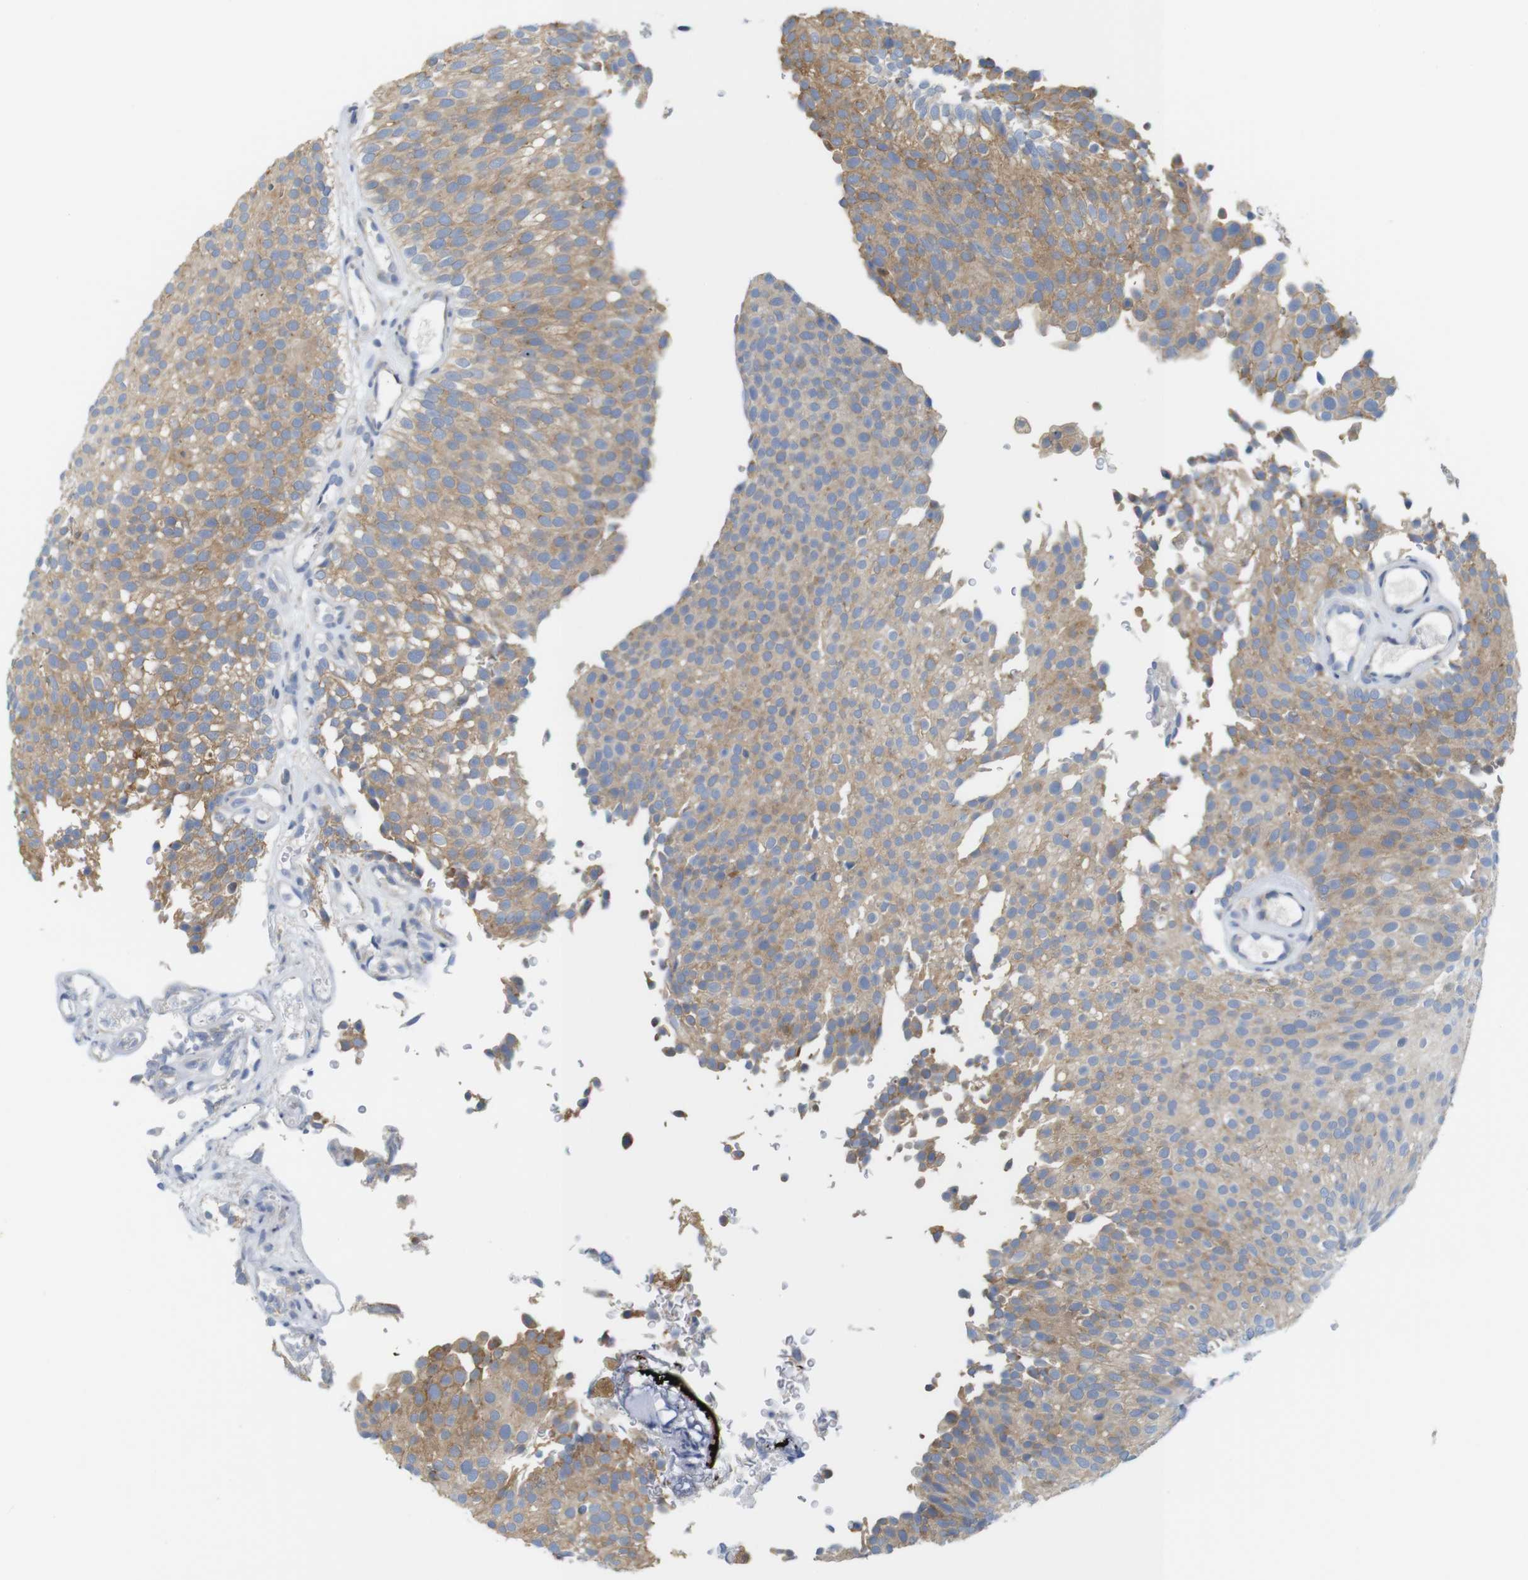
{"staining": {"intensity": "moderate", "quantity": ">75%", "location": "cytoplasmic/membranous"}, "tissue": "urothelial cancer", "cell_type": "Tumor cells", "image_type": "cancer", "snomed": [{"axis": "morphology", "description": "Urothelial carcinoma, Low grade"}, {"axis": "topography", "description": "Urinary bladder"}], "caption": "Immunohistochemistry (DAB (3,3'-diaminobenzidine)) staining of urothelial carcinoma (low-grade) demonstrates moderate cytoplasmic/membranous protein positivity in approximately >75% of tumor cells. (DAB (3,3'-diaminobenzidine) = brown stain, brightfield microscopy at high magnification).", "gene": "NEBL", "patient": {"sex": "male", "age": 78}}